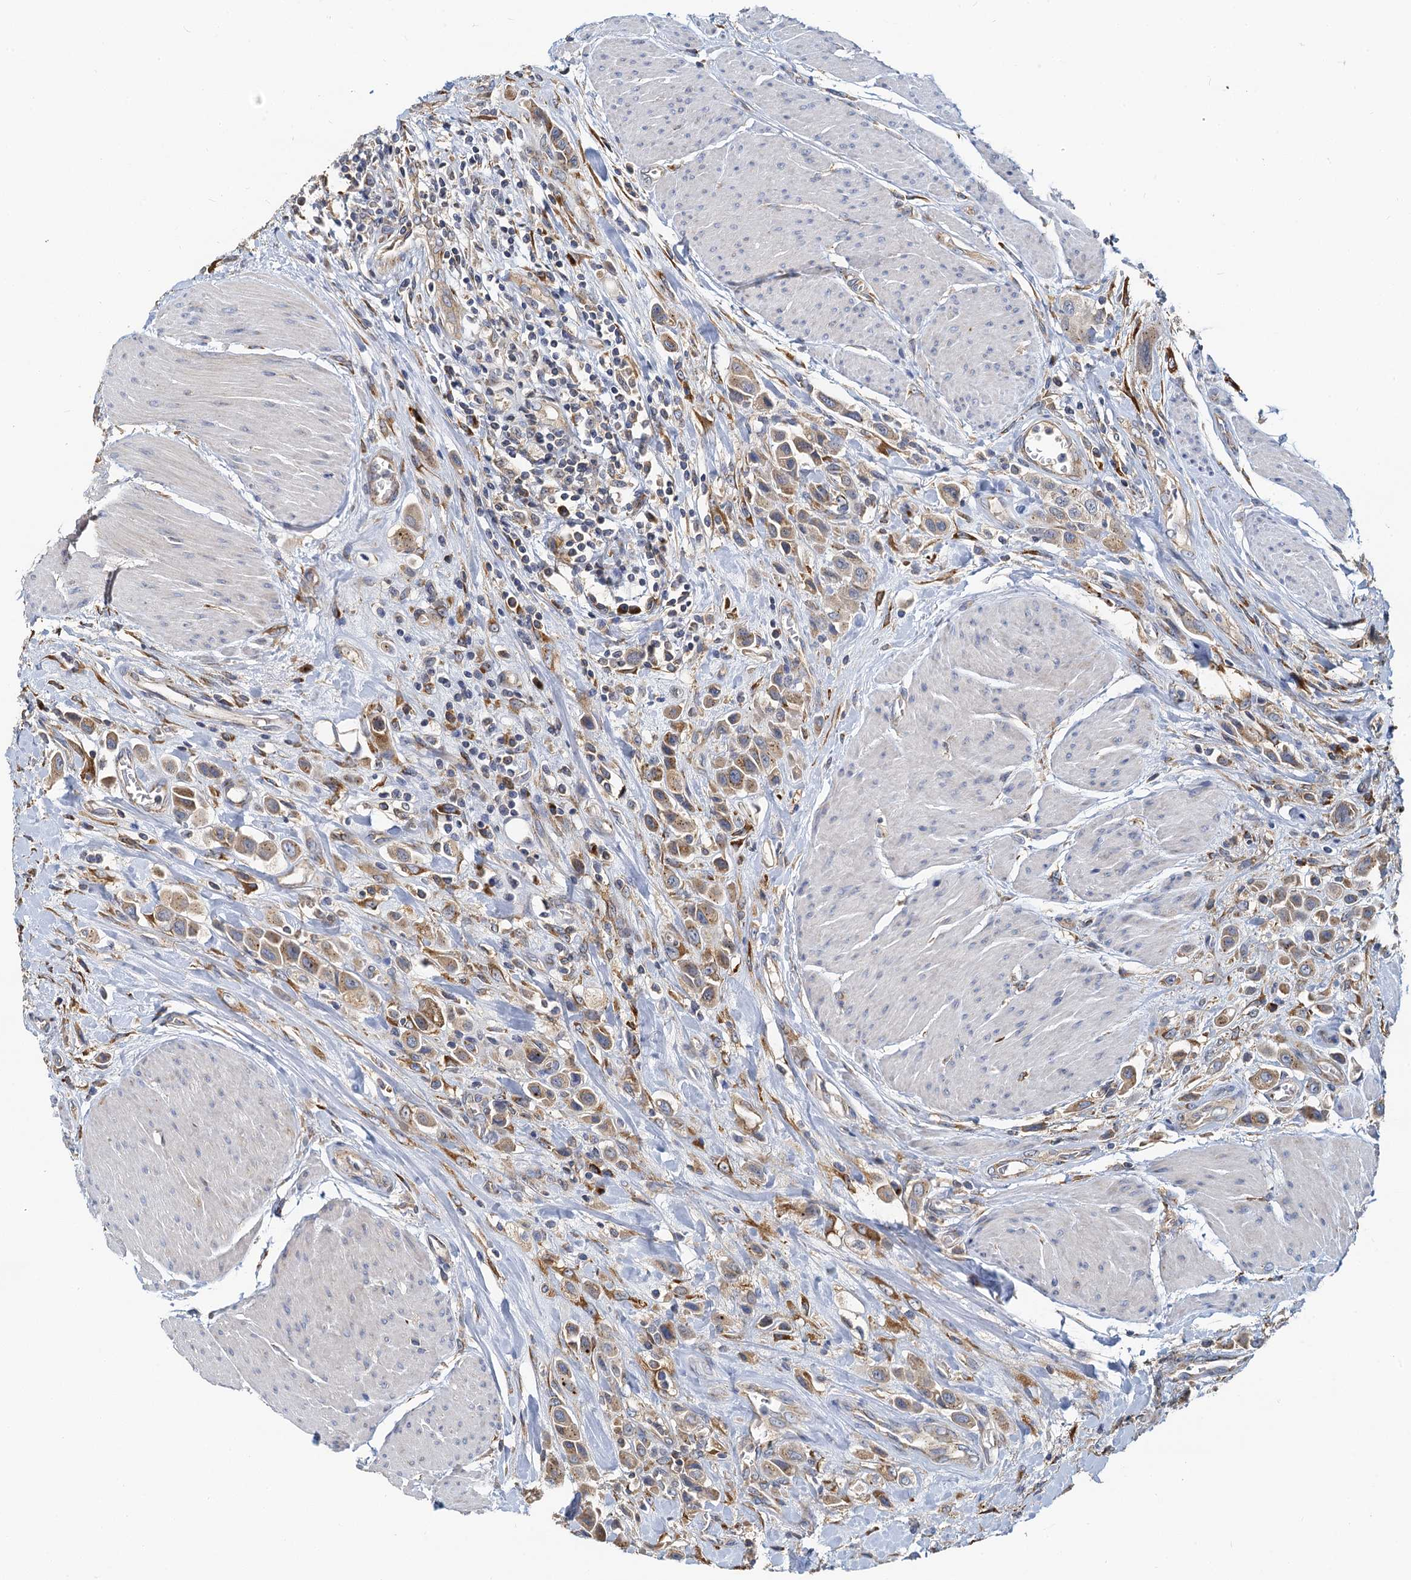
{"staining": {"intensity": "moderate", "quantity": "25%-75%", "location": "cytoplasmic/membranous"}, "tissue": "urothelial cancer", "cell_type": "Tumor cells", "image_type": "cancer", "snomed": [{"axis": "morphology", "description": "Urothelial carcinoma, High grade"}, {"axis": "topography", "description": "Urinary bladder"}], "caption": "IHC histopathology image of human urothelial carcinoma (high-grade) stained for a protein (brown), which shows medium levels of moderate cytoplasmic/membranous staining in approximately 25%-75% of tumor cells.", "gene": "NKAPD1", "patient": {"sex": "male", "age": 50}}